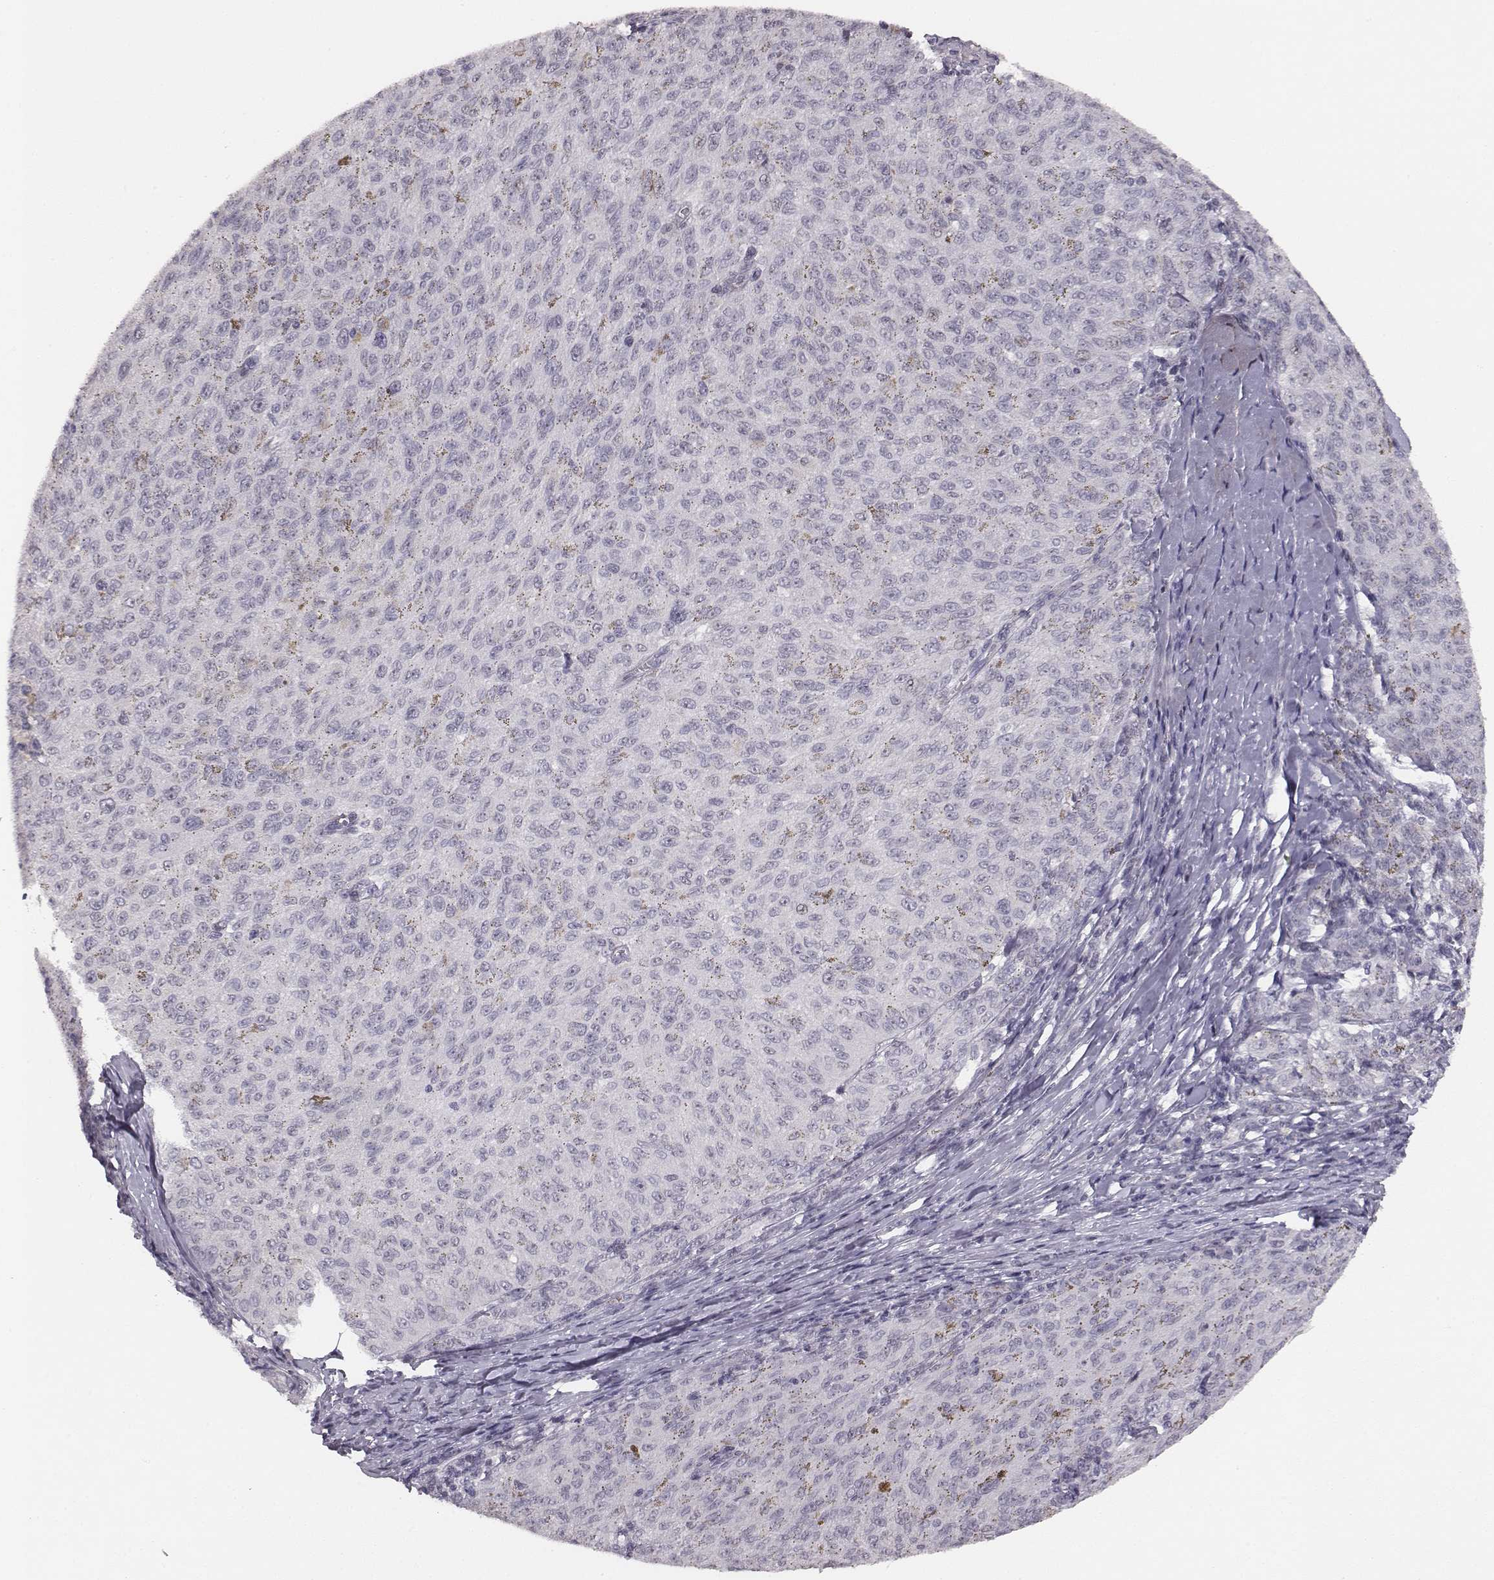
{"staining": {"intensity": "negative", "quantity": "none", "location": "none"}, "tissue": "melanoma", "cell_type": "Tumor cells", "image_type": "cancer", "snomed": [{"axis": "morphology", "description": "Malignant melanoma, NOS"}, {"axis": "topography", "description": "Skin"}], "caption": "Immunohistochemistry of human melanoma reveals no expression in tumor cells. Nuclei are stained in blue.", "gene": "NIFK", "patient": {"sex": "female", "age": 72}}